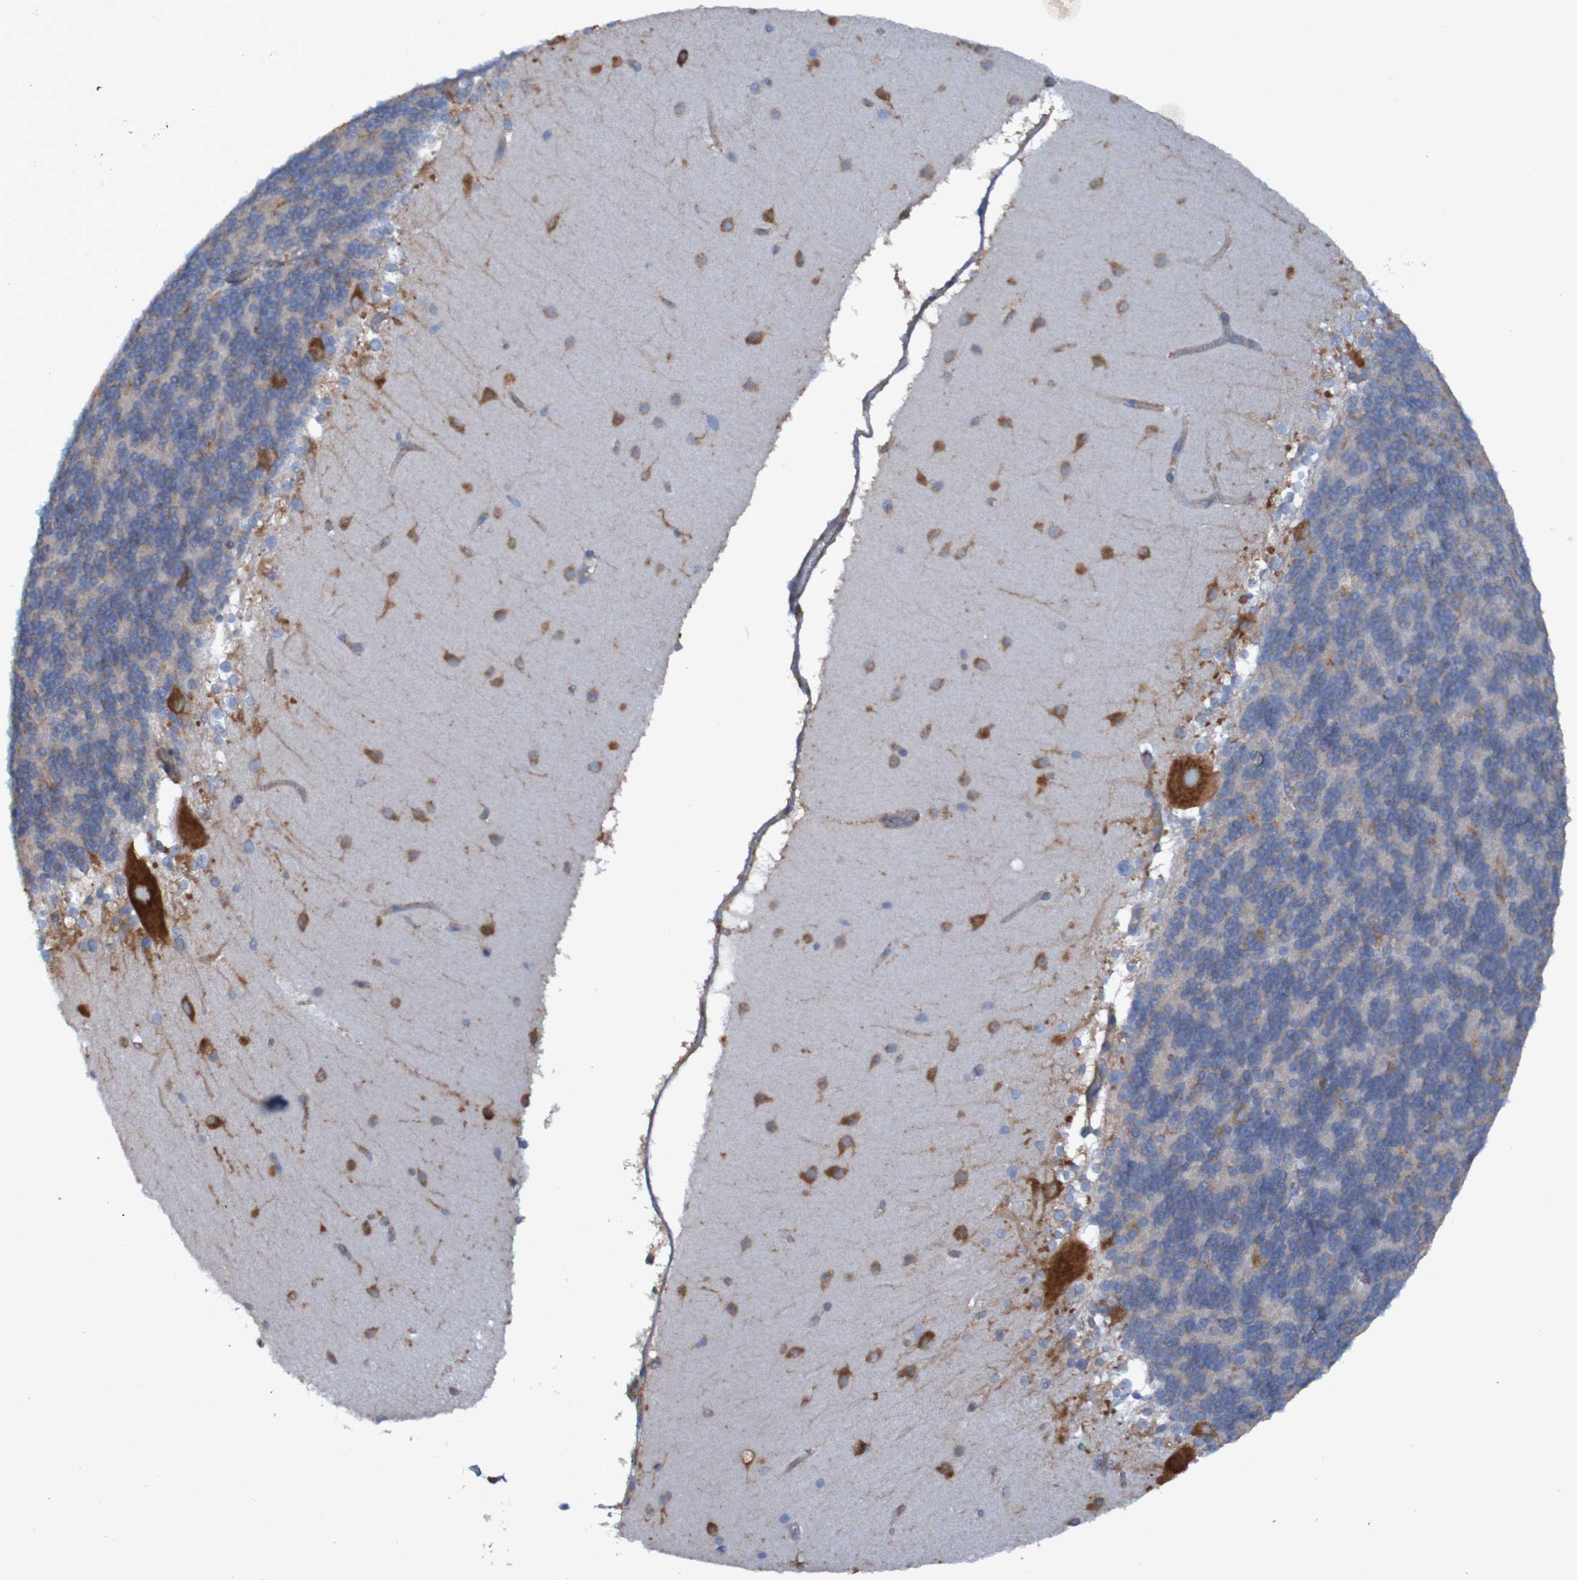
{"staining": {"intensity": "negative", "quantity": "none", "location": "none"}, "tissue": "cerebellum", "cell_type": "Cells in granular layer", "image_type": "normal", "snomed": [{"axis": "morphology", "description": "Normal tissue, NOS"}, {"axis": "topography", "description": "Cerebellum"}], "caption": "This is a histopathology image of immunohistochemistry (IHC) staining of benign cerebellum, which shows no expression in cells in granular layer.", "gene": "RPL10L", "patient": {"sex": "female", "age": 19}}